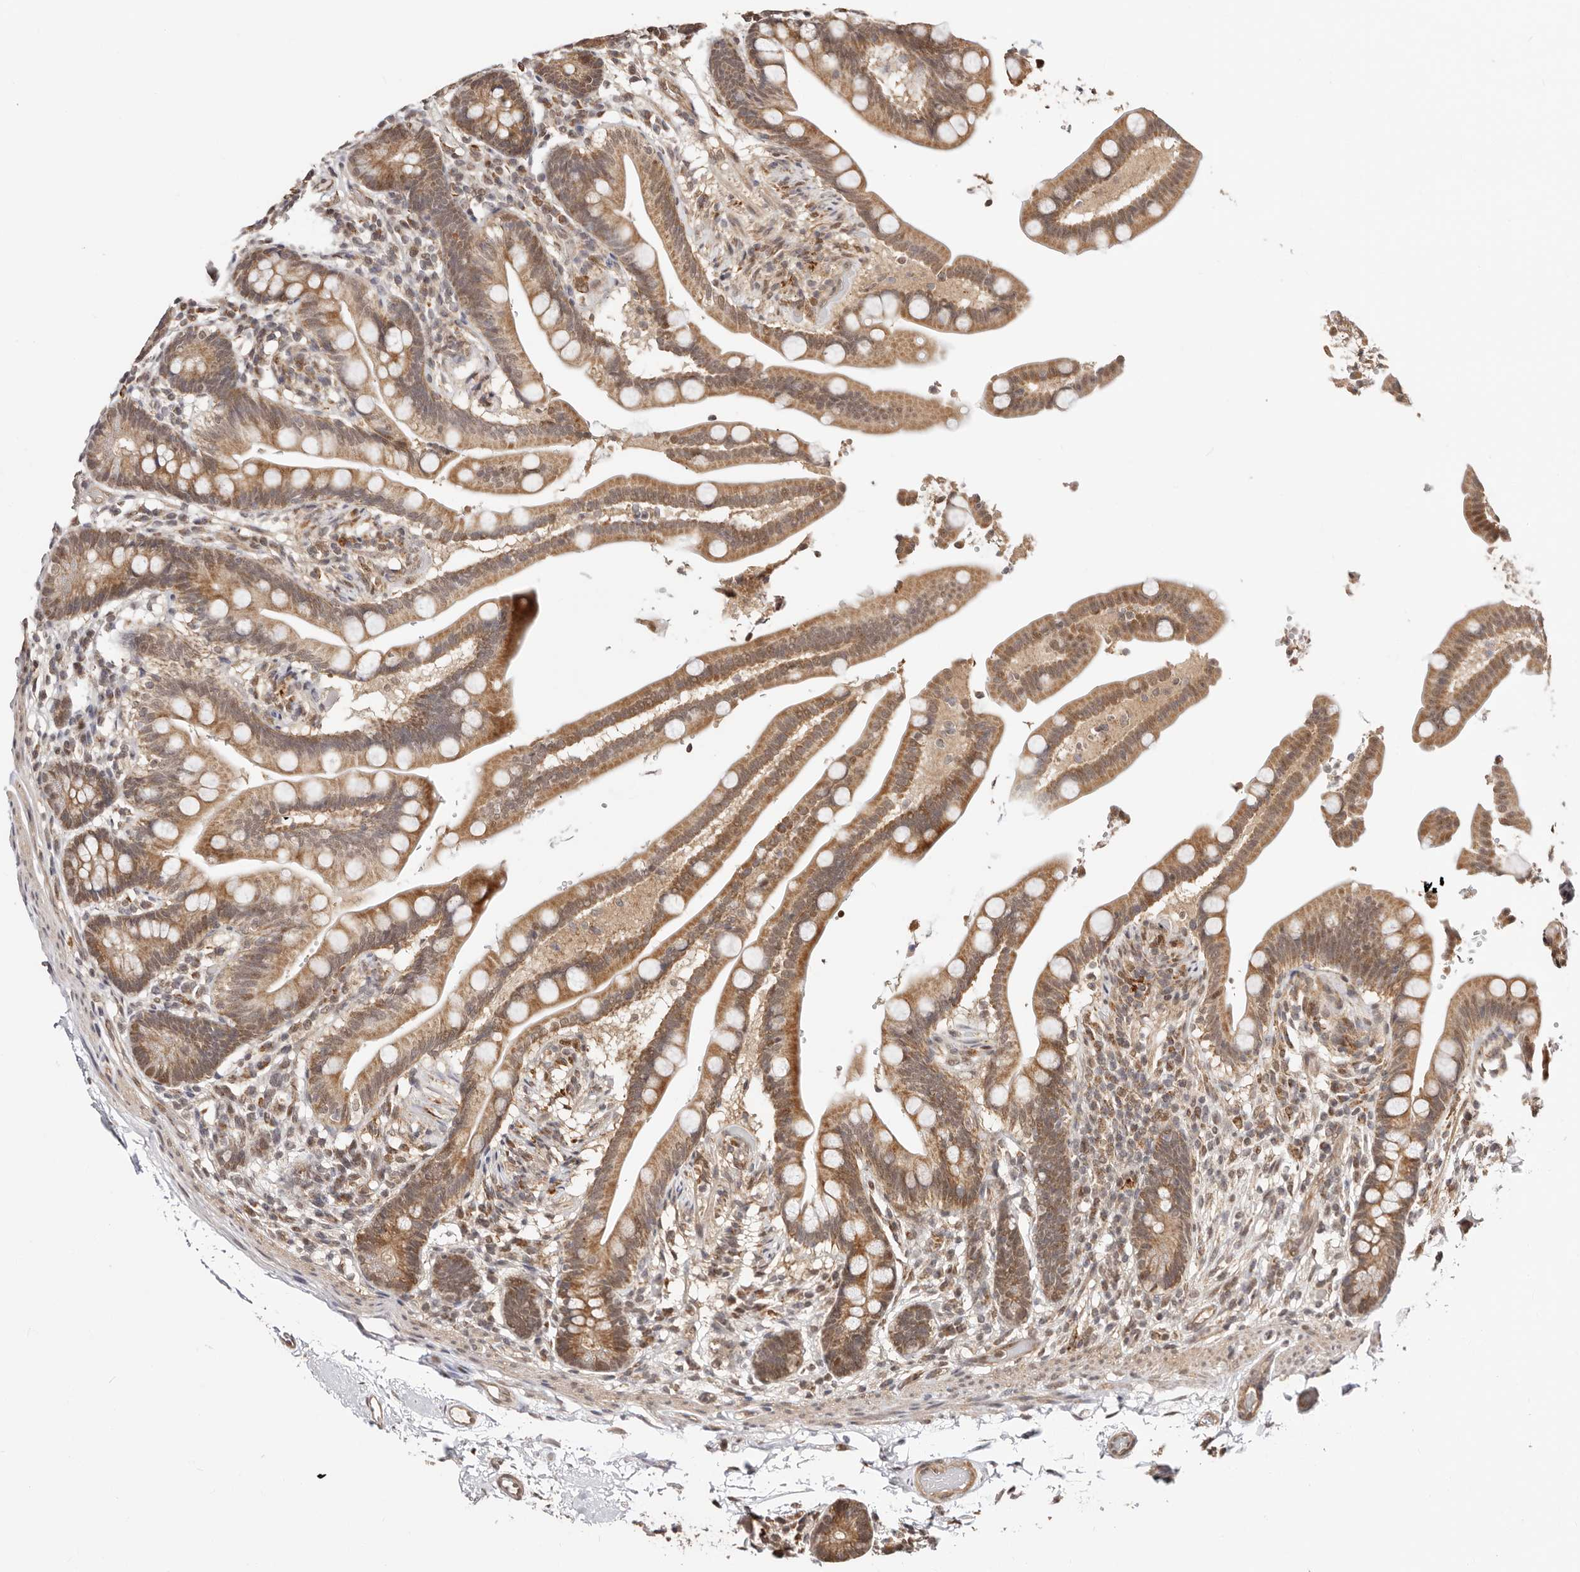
{"staining": {"intensity": "weak", "quantity": ">75%", "location": "cytoplasmic/membranous"}, "tissue": "colon", "cell_type": "Endothelial cells", "image_type": "normal", "snomed": [{"axis": "morphology", "description": "Normal tissue, NOS"}, {"axis": "topography", "description": "Smooth muscle"}, {"axis": "topography", "description": "Colon"}], "caption": "The photomicrograph demonstrates immunohistochemical staining of normal colon. There is weak cytoplasmic/membranous expression is seen in about >75% of endothelial cells.", "gene": "CTNNBL1", "patient": {"sex": "male", "age": 73}}